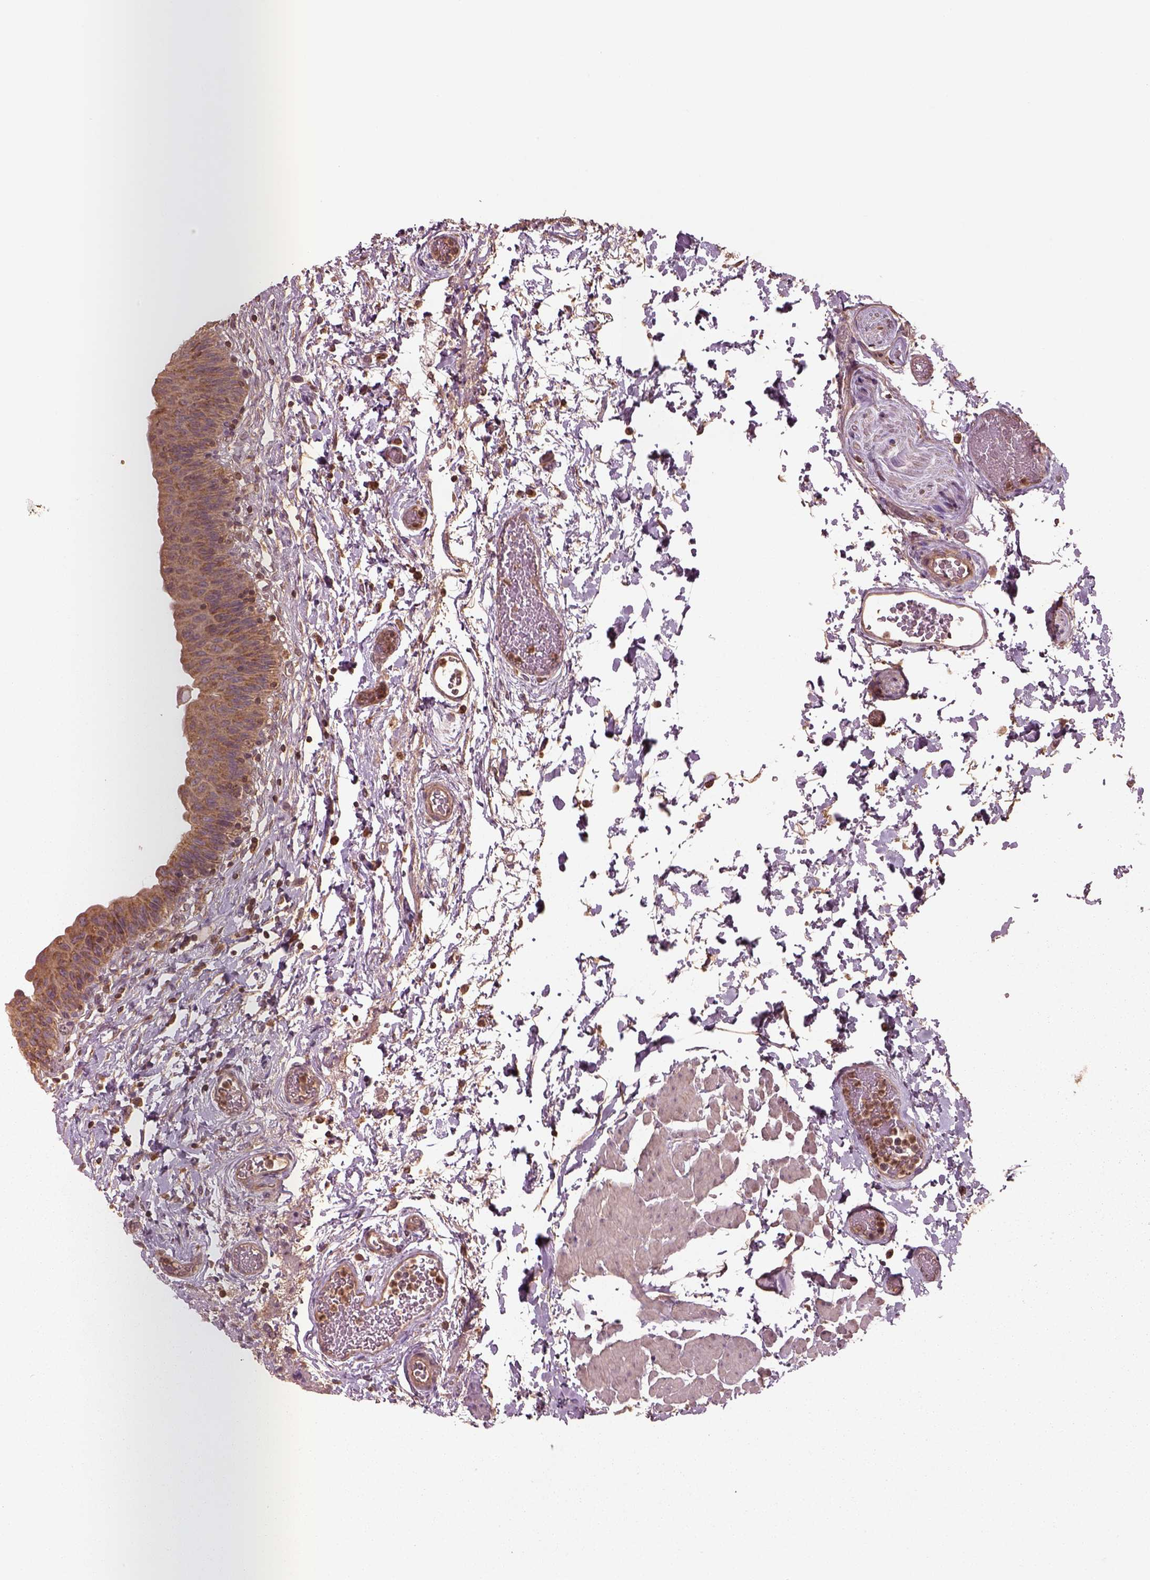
{"staining": {"intensity": "moderate", "quantity": ">75%", "location": "cytoplasmic/membranous"}, "tissue": "urinary bladder", "cell_type": "Urothelial cells", "image_type": "normal", "snomed": [{"axis": "morphology", "description": "Normal tissue, NOS"}, {"axis": "topography", "description": "Urinary bladder"}], "caption": "High-power microscopy captured an immunohistochemistry histopathology image of normal urinary bladder, revealing moderate cytoplasmic/membranous expression in approximately >75% of urothelial cells. The protein of interest is shown in brown color, while the nuclei are stained blue.", "gene": "TRADD", "patient": {"sex": "male", "age": 56}}